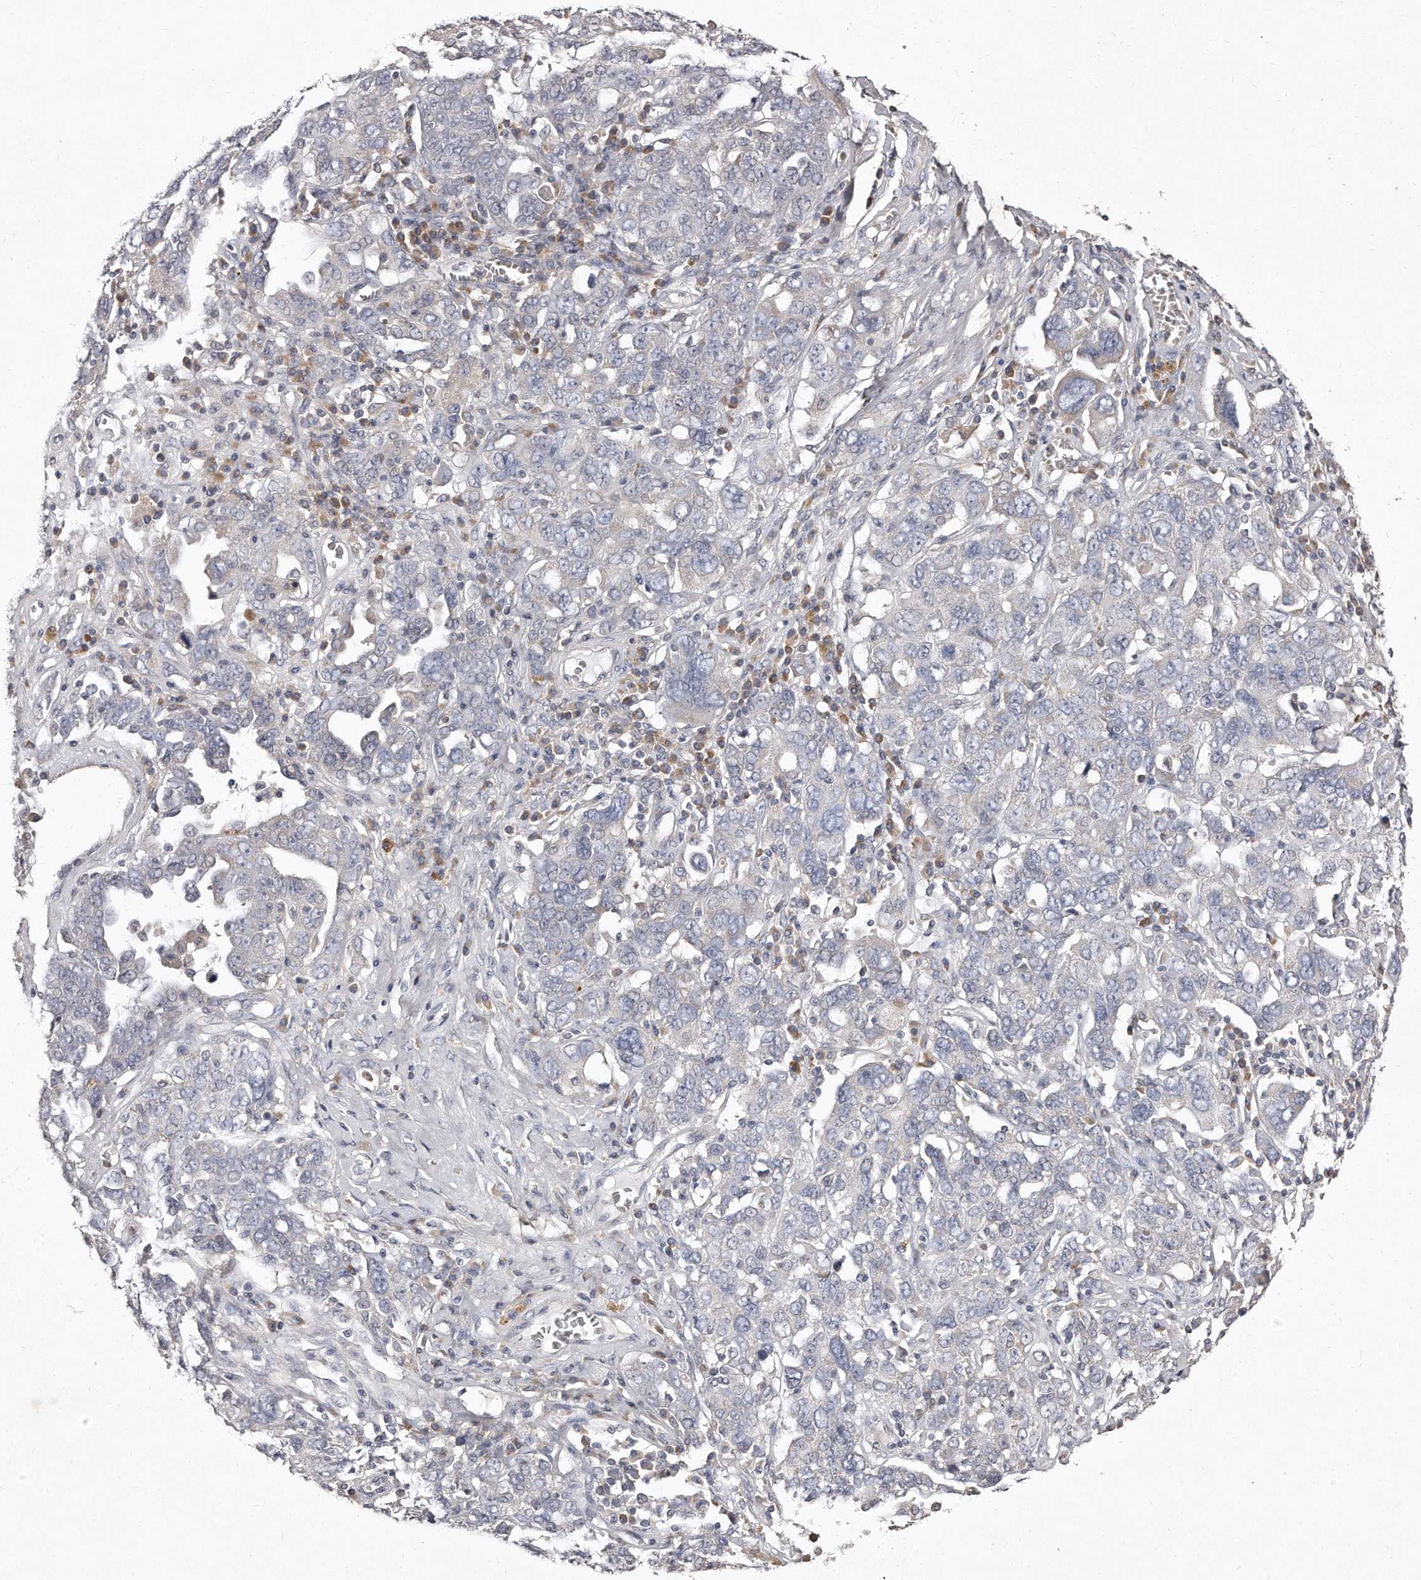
{"staining": {"intensity": "negative", "quantity": "none", "location": "none"}, "tissue": "ovarian cancer", "cell_type": "Tumor cells", "image_type": "cancer", "snomed": [{"axis": "morphology", "description": "Carcinoma, endometroid"}, {"axis": "topography", "description": "Ovary"}], "caption": "A high-resolution histopathology image shows immunohistochemistry (IHC) staining of ovarian cancer (endometroid carcinoma), which displays no significant positivity in tumor cells.", "gene": "TECR", "patient": {"sex": "female", "age": 62}}